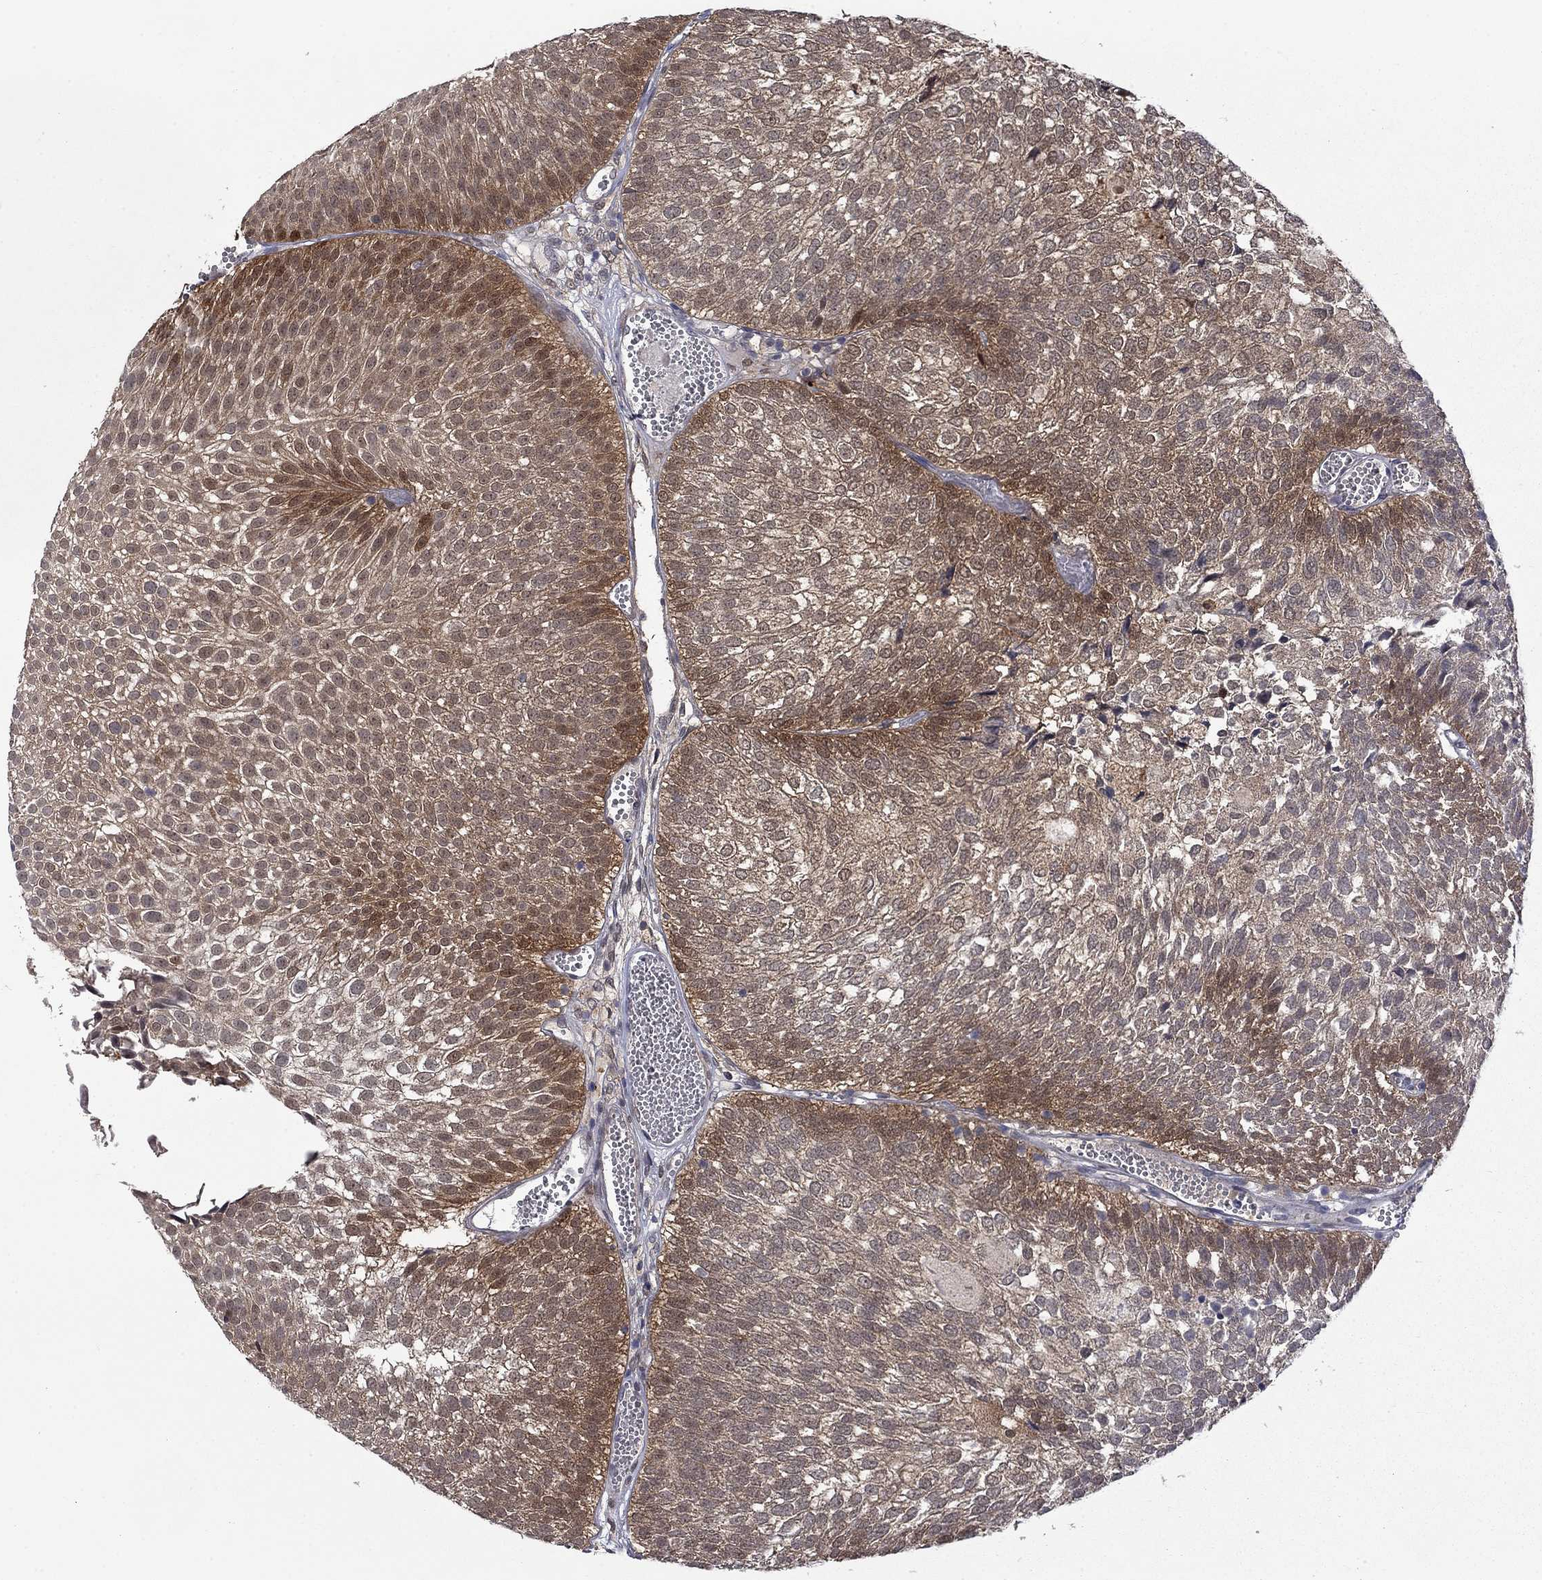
{"staining": {"intensity": "moderate", "quantity": ">75%", "location": "cytoplasmic/membranous"}, "tissue": "urothelial cancer", "cell_type": "Tumor cells", "image_type": "cancer", "snomed": [{"axis": "morphology", "description": "Urothelial carcinoma, Low grade"}, {"axis": "topography", "description": "Urinary bladder"}], "caption": "Urothelial cancer was stained to show a protein in brown. There is medium levels of moderate cytoplasmic/membranous positivity in approximately >75% of tumor cells.", "gene": "CBR1", "patient": {"sex": "male", "age": 52}}